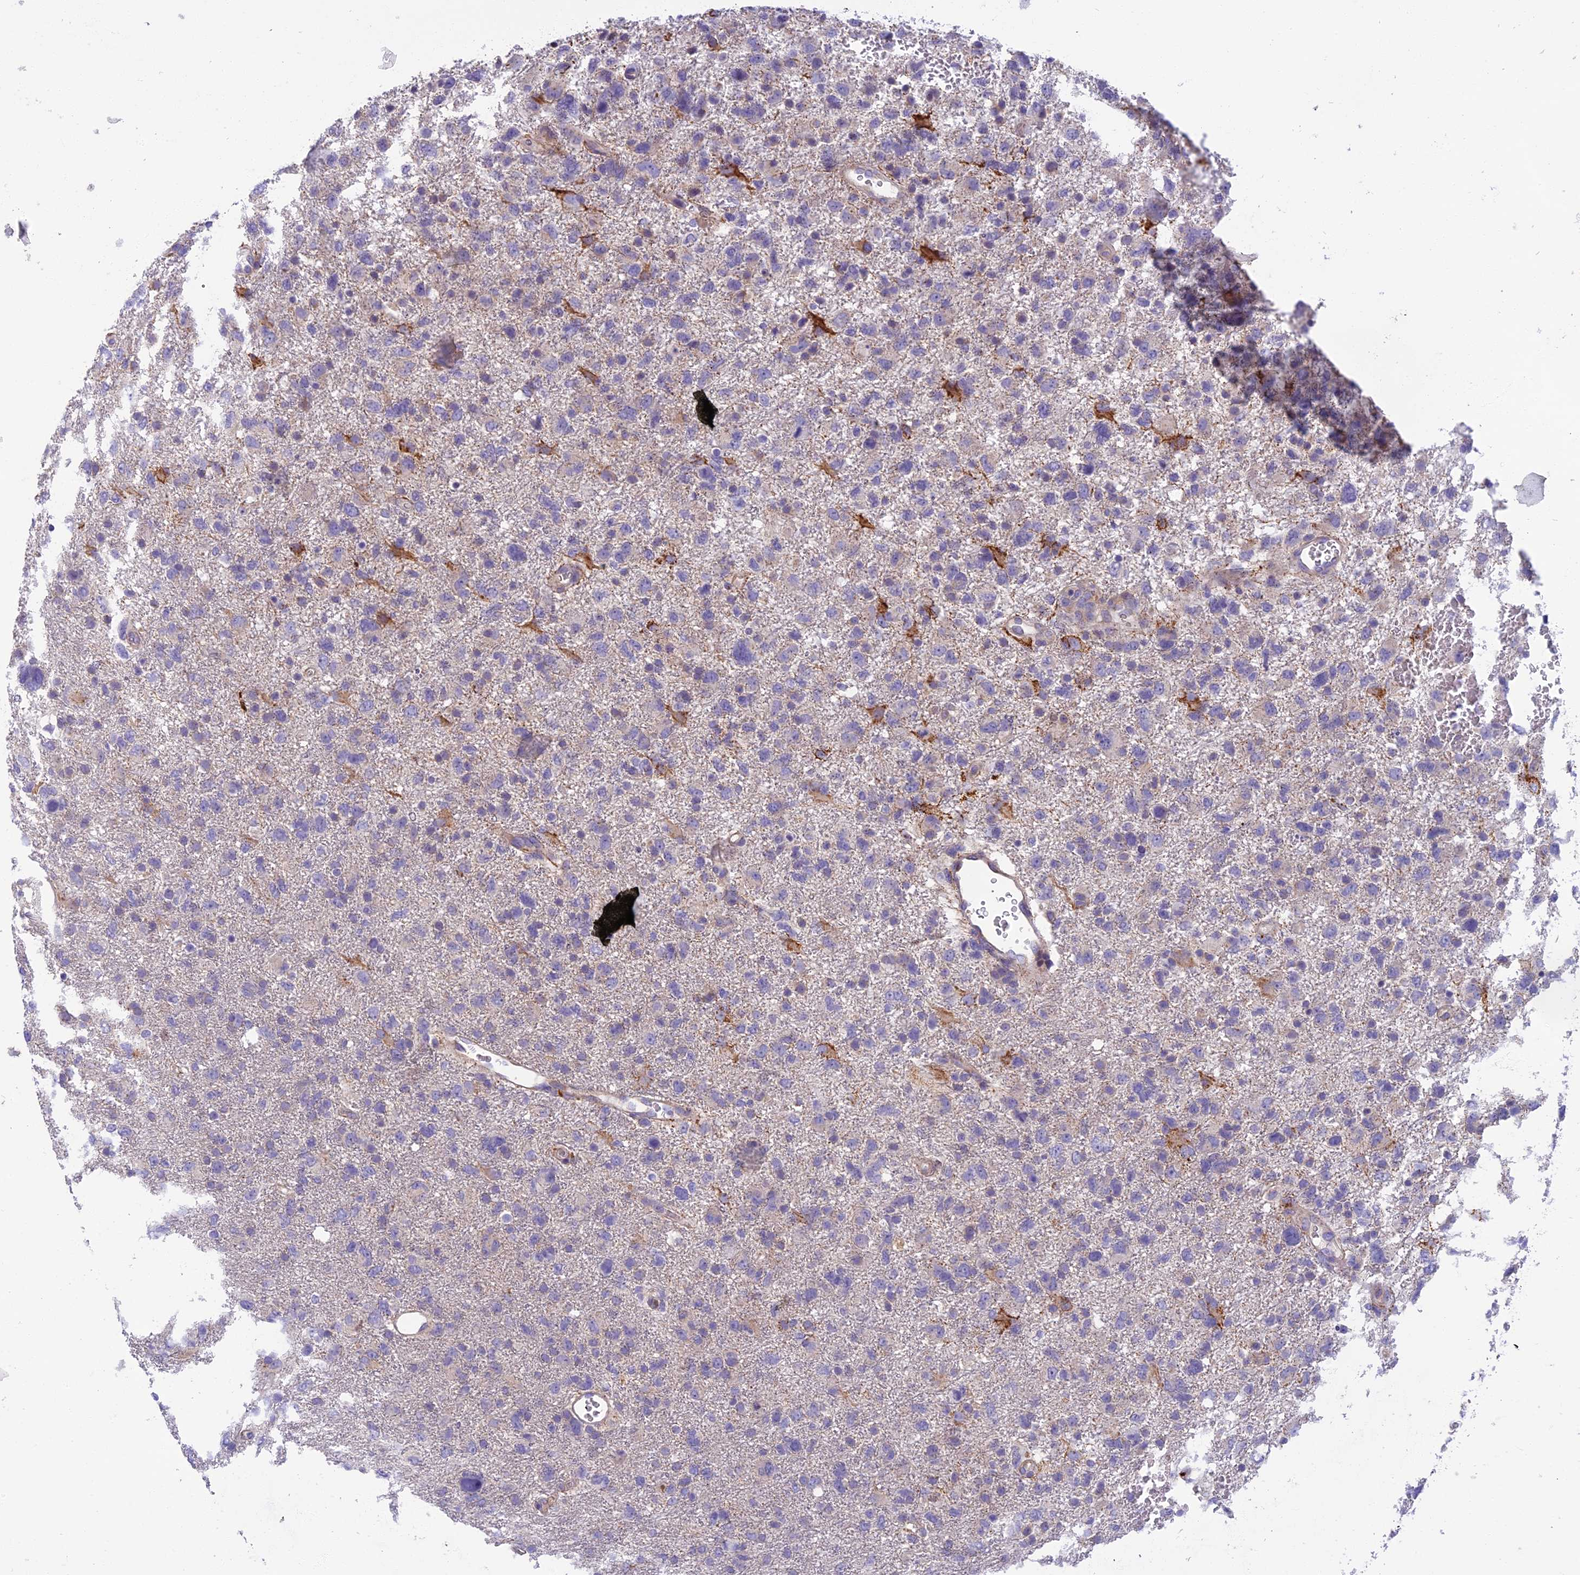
{"staining": {"intensity": "weak", "quantity": "<25%", "location": "cytoplasmic/membranous"}, "tissue": "glioma", "cell_type": "Tumor cells", "image_type": "cancer", "snomed": [{"axis": "morphology", "description": "Glioma, malignant, High grade"}, {"axis": "topography", "description": "Brain"}], "caption": "Human malignant glioma (high-grade) stained for a protein using immunohistochemistry reveals no positivity in tumor cells.", "gene": "SEMA7A", "patient": {"sex": "male", "age": 61}}